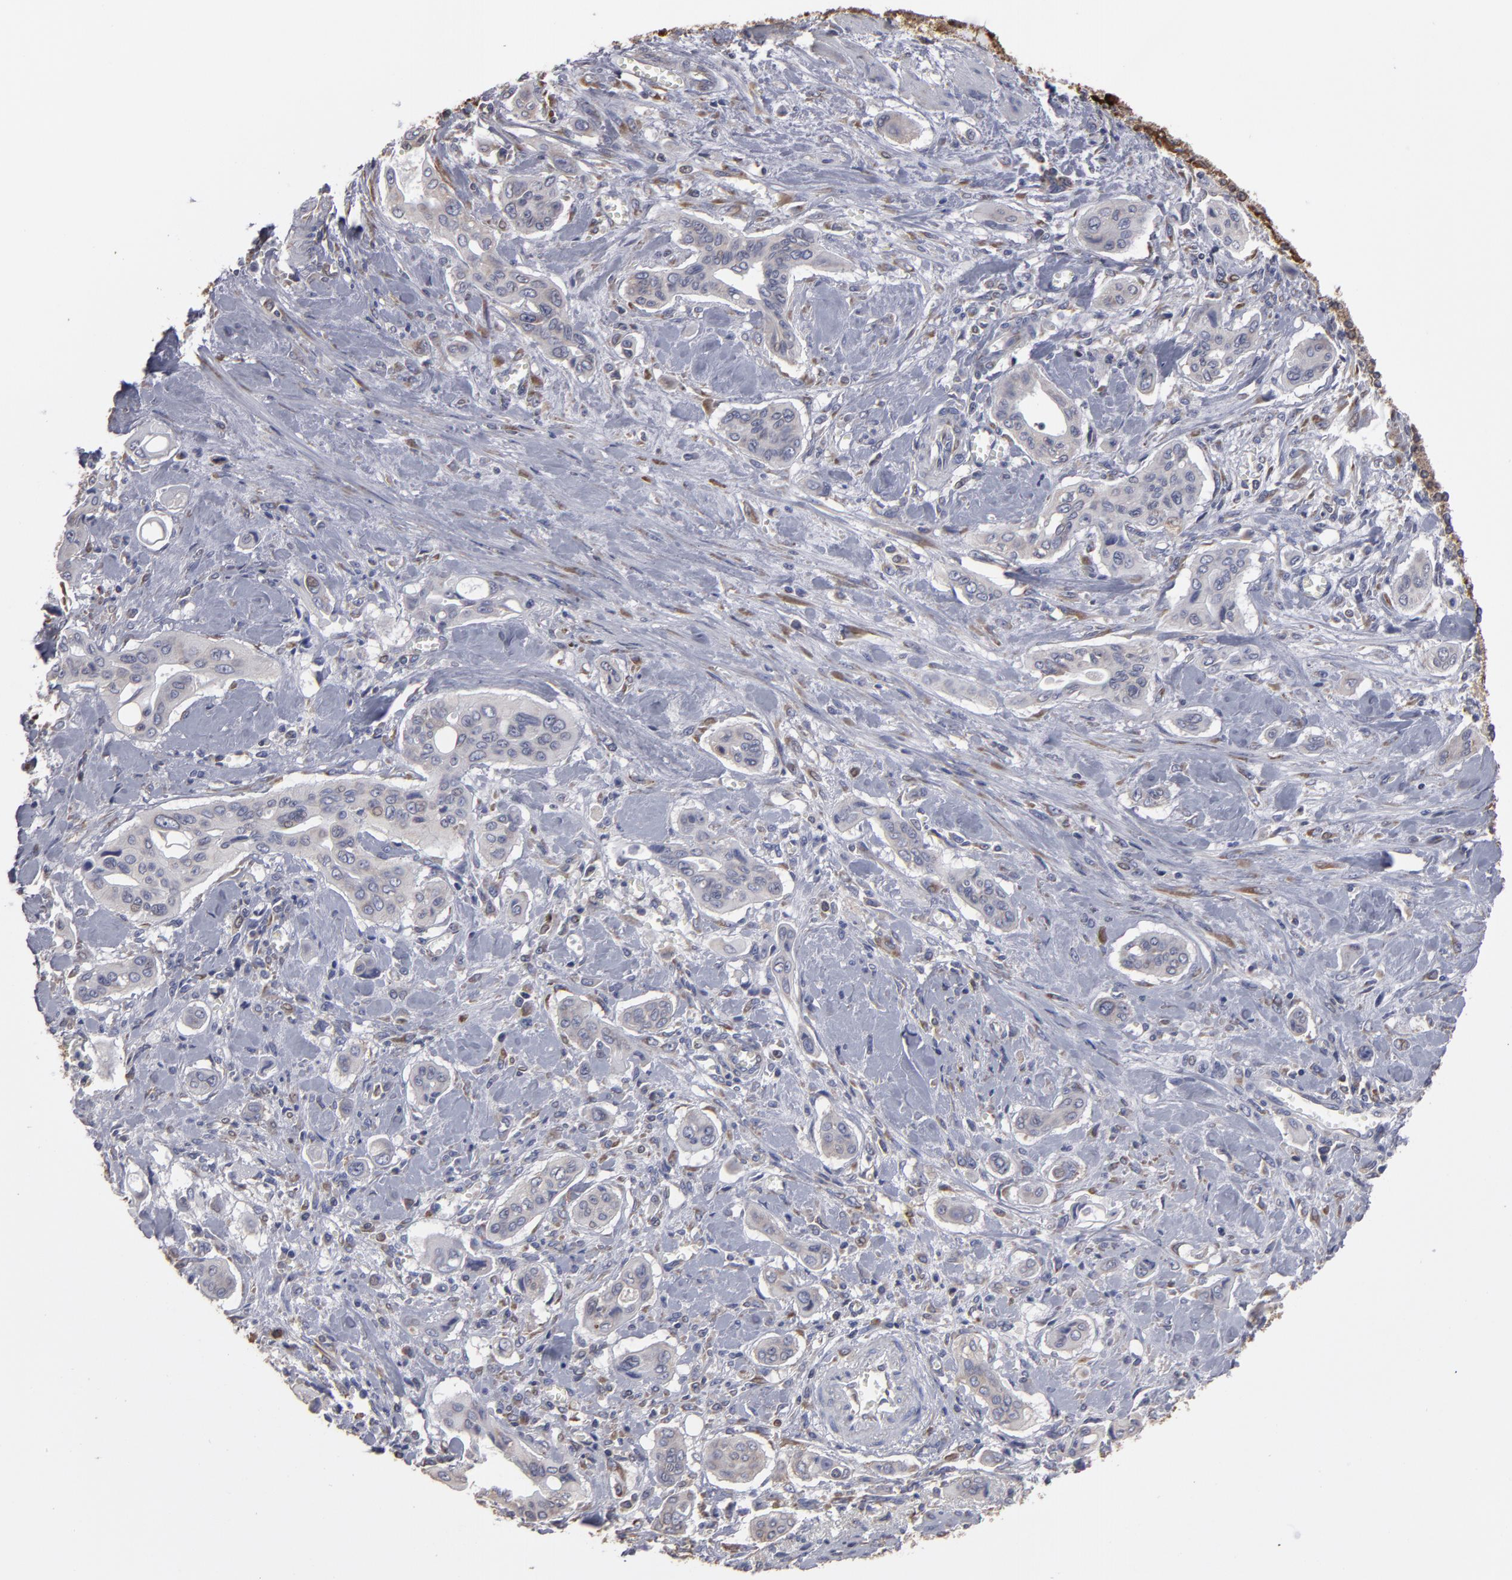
{"staining": {"intensity": "weak", "quantity": "<25%", "location": "cytoplasmic/membranous"}, "tissue": "pancreatic cancer", "cell_type": "Tumor cells", "image_type": "cancer", "snomed": [{"axis": "morphology", "description": "Adenocarcinoma, NOS"}, {"axis": "topography", "description": "Pancreas"}], "caption": "An IHC image of adenocarcinoma (pancreatic) is shown. There is no staining in tumor cells of adenocarcinoma (pancreatic).", "gene": "SND1", "patient": {"sex": "male", "age": 77}}